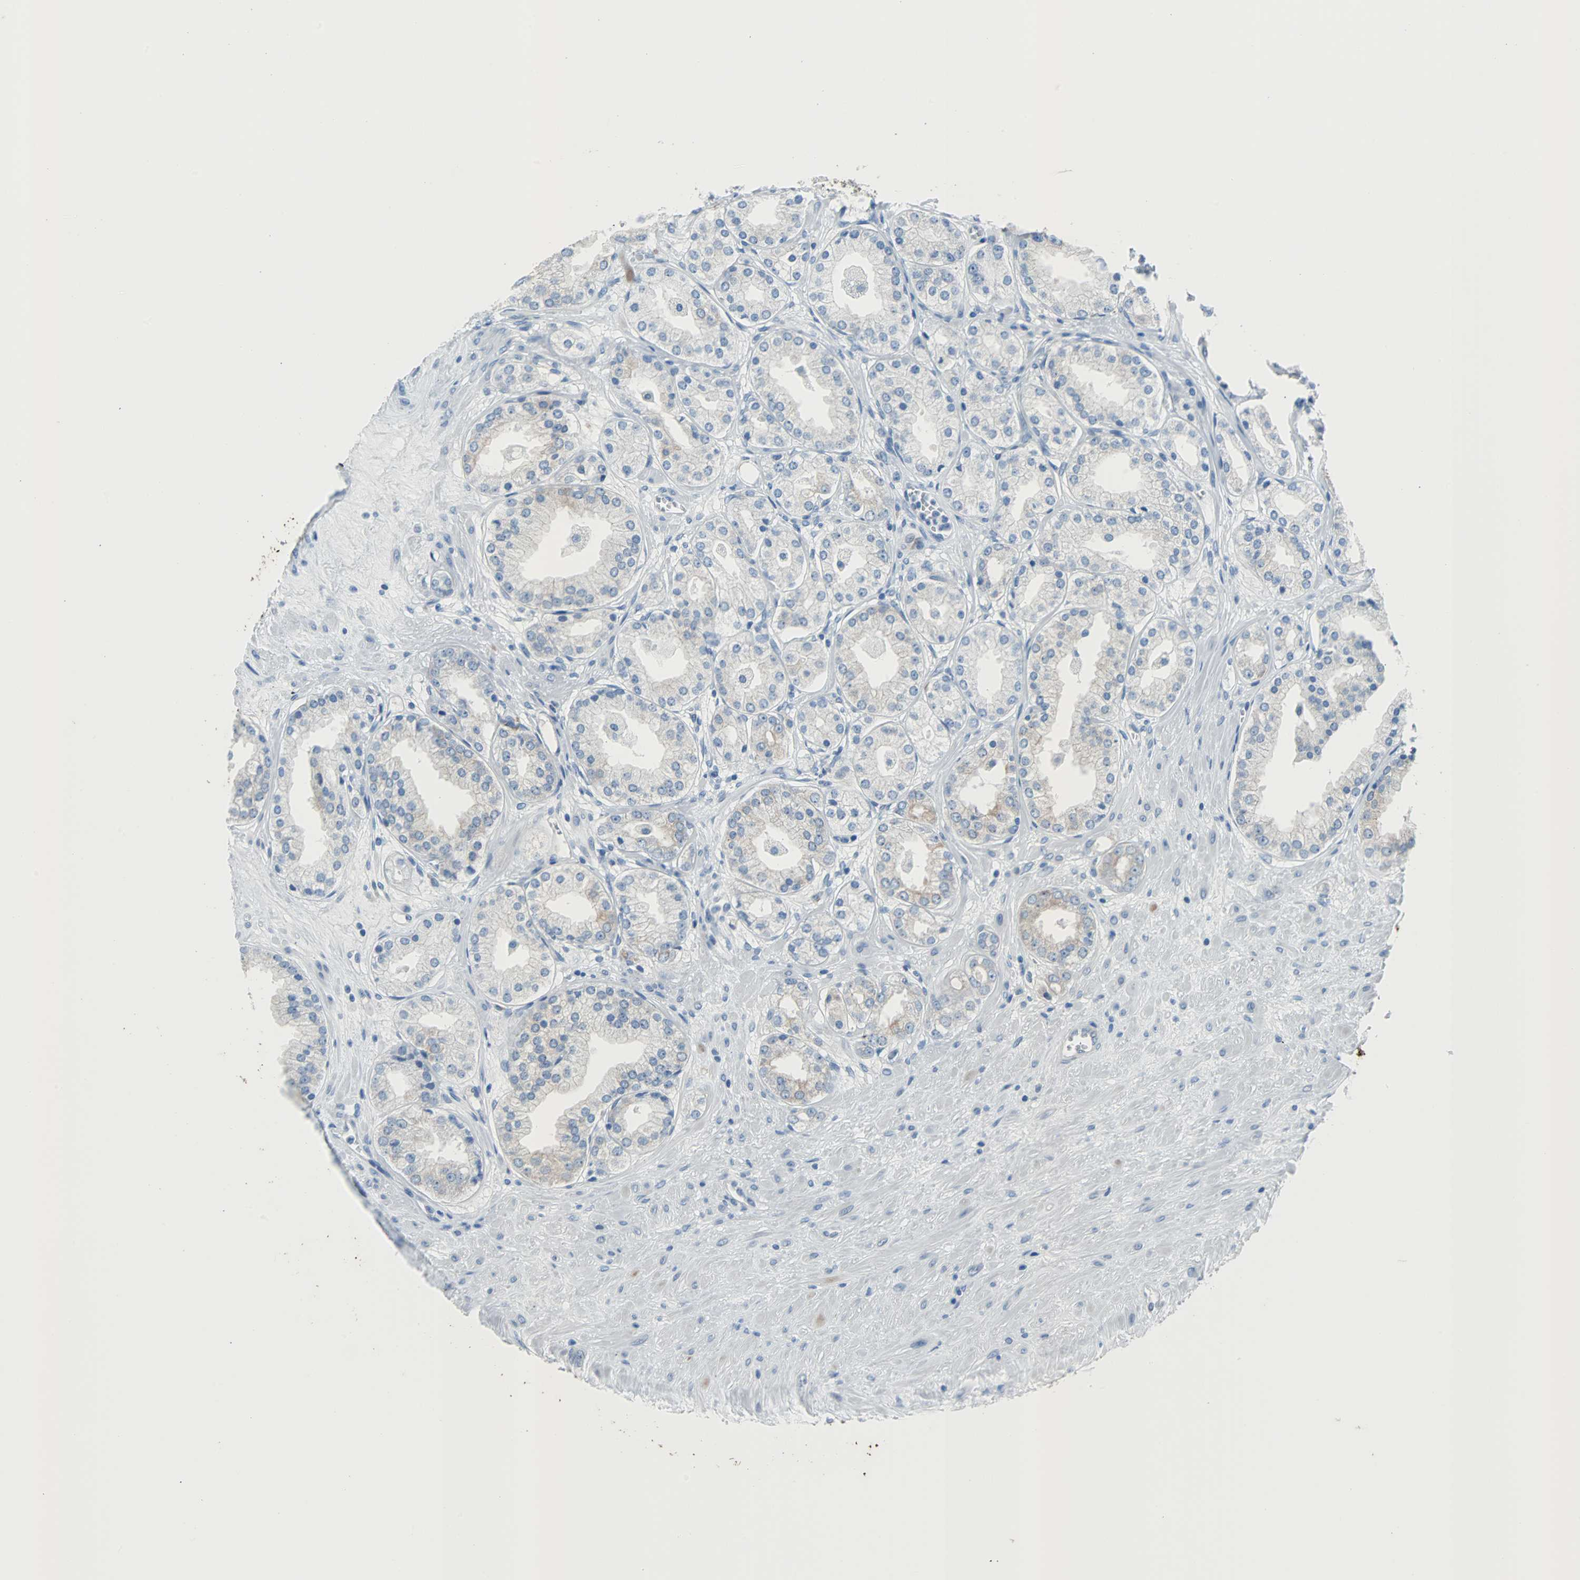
{"staining": {"intensity": "moderate", "quantity": ">75%", "location": "cytoplasmic/membranous"}, "tissue": "prostate cancer", "cell_type": "Tumor cells", "image_type": "cancer", "snomed": [{"axis": "morphology", "description": "Adenocarcinoma, High grade"}, {"axis": "topography", "description": "Prostate"}], "caption": "This is a micrograph of immunohistochemistry staining of prostate cancer, which shows moderate expression in the cytoplasmic/membranous of tumor cells.", "gene": "KRT7", "patient": {"sex": "male", "age": 61}}